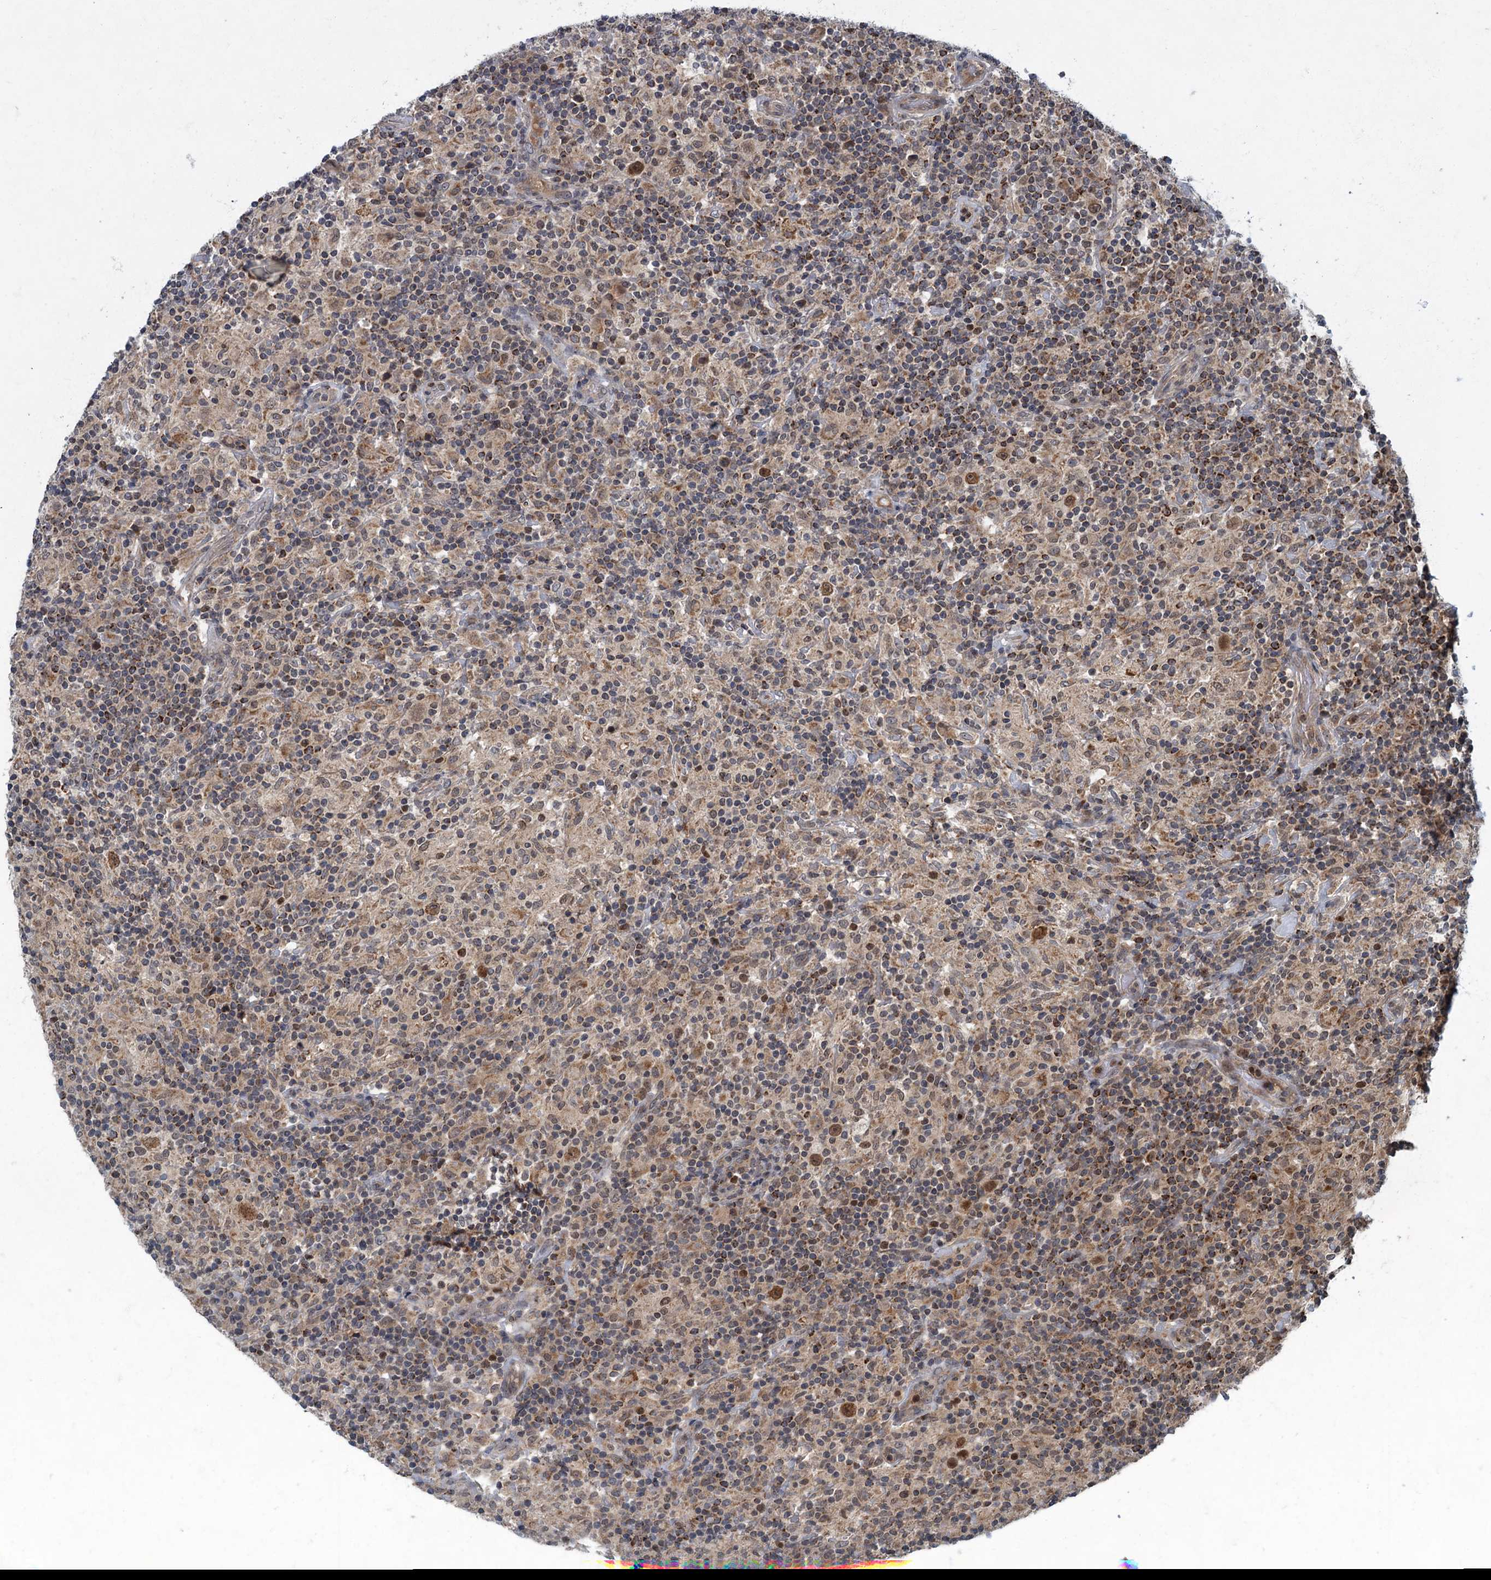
{"staining": {"intensity": "moderate", "quantity": ">75%", "location": "cytoplasmic/membranous,nuclear"}, "tissue": "lymphoma", "cell_type": "Tumor cells", "image_type": "cancer", "snomed": [{"axis": "morphology", "description": "Hodgkin's disease, NOS"}, {"axis": "topography", "description": "Lymph node"}], "caption": "Immunohistochemical staining of lymphoma demonstrates medium levels of moderate cytoplasmic/membranous and nuclear protein positivity in approximately >75% of tumor cells.", "gene": "SLC11A2", "patient": {"sex": "male", "age": 70}}